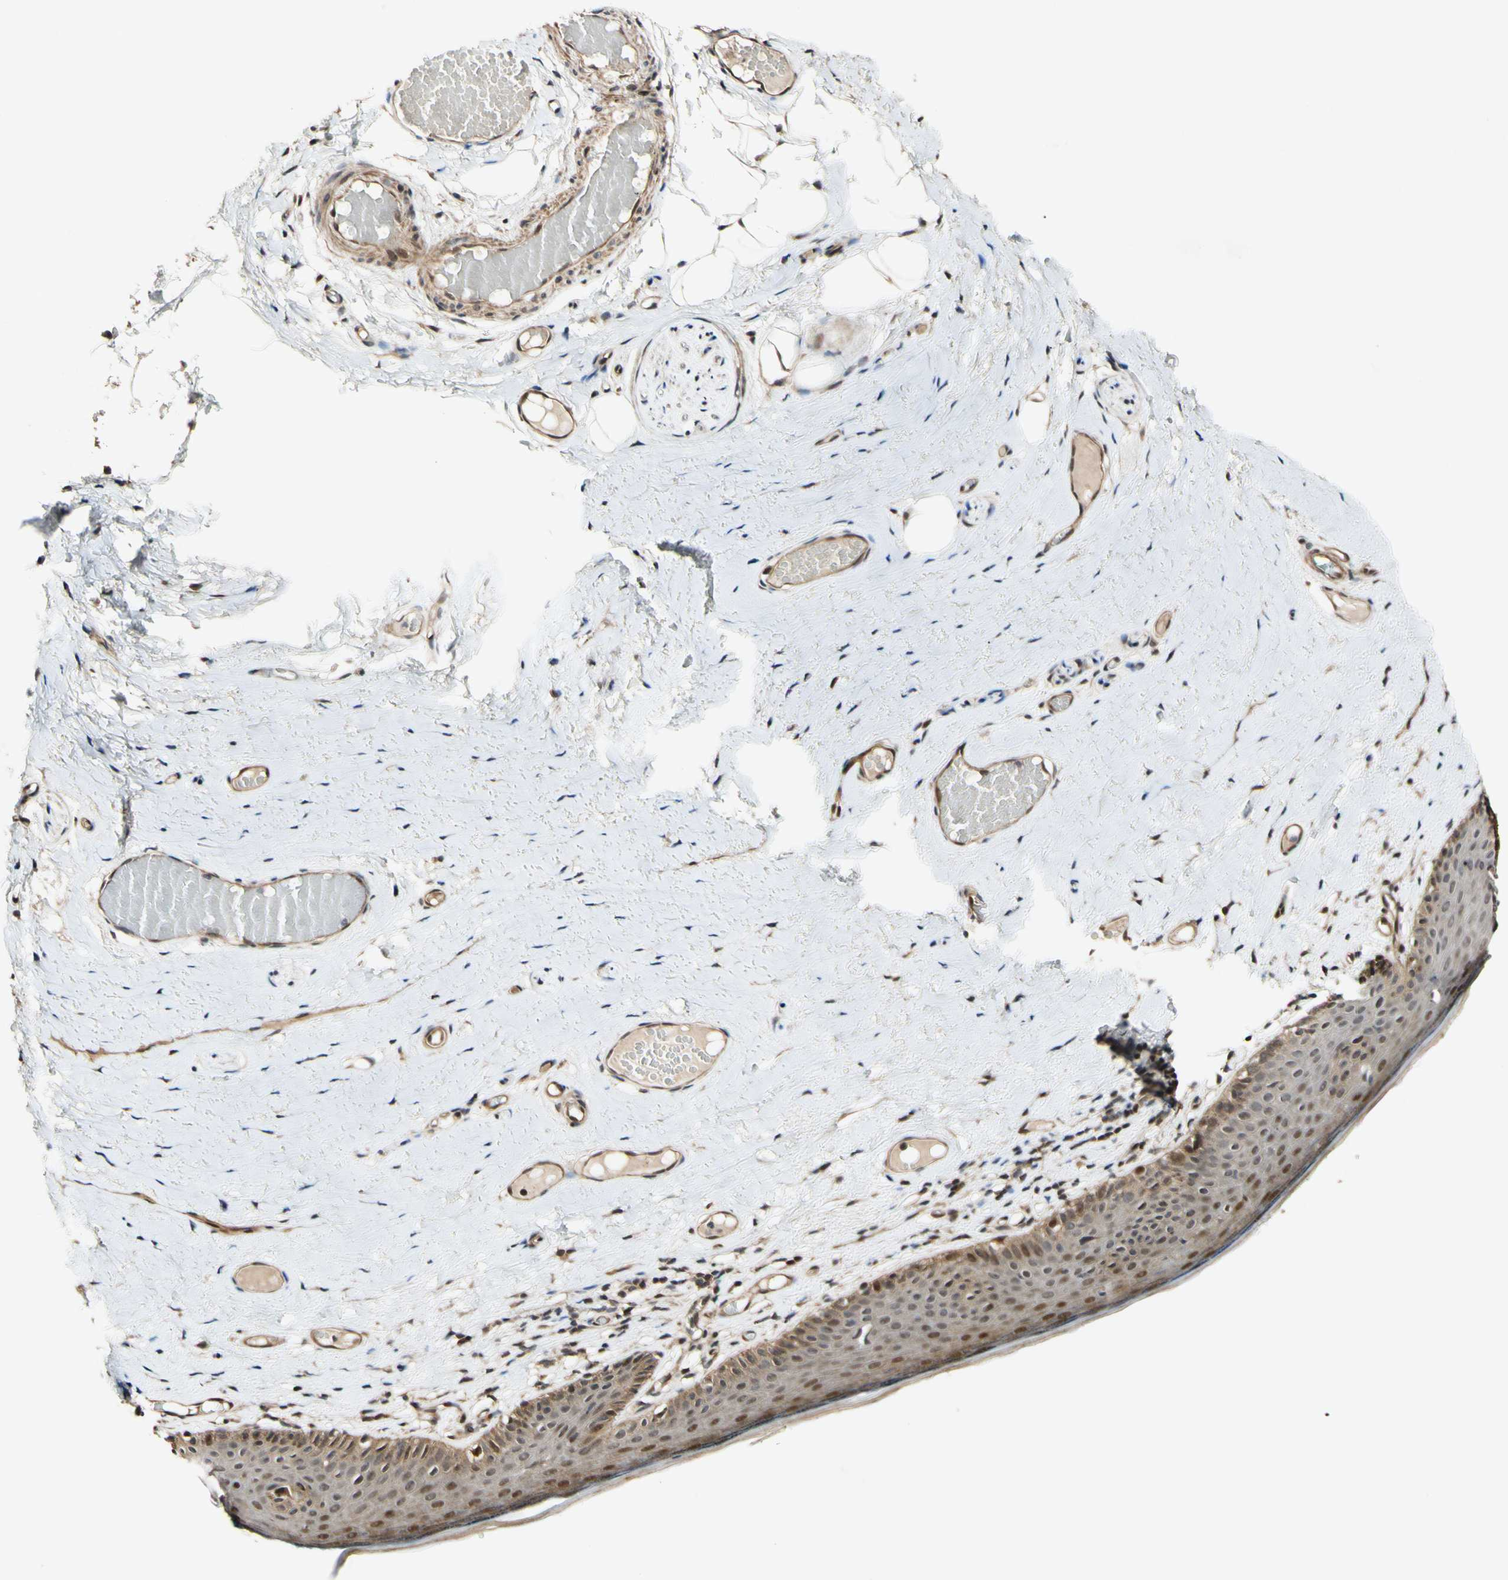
{"staining": {"intensity": "moderate", "quantity": ">75%", "location": "cytoplasmic/membranous,nuclear"}, "tissue": "skin", "cell_type": "Epidermal cells", "image_type": "normal", "snomed": [{"axis": "morphology", "description": "Normal tissue, NOS"}, {"axis": "topography", "description": "Vulva"}], "caption": "Protein staining reveals moderate cytoplasmic/membranous,nuclear positivity in approximately >75% of epidermal cells in normal skin. The staining is performed using DAB (3,3'-diaminobenzidine) brown chromogen to label protein expression. The nuclei are counter-stained blue using hematoxylin.", "gene": "CSNK1E", "patient": {"sex": "female", "age": 54}}